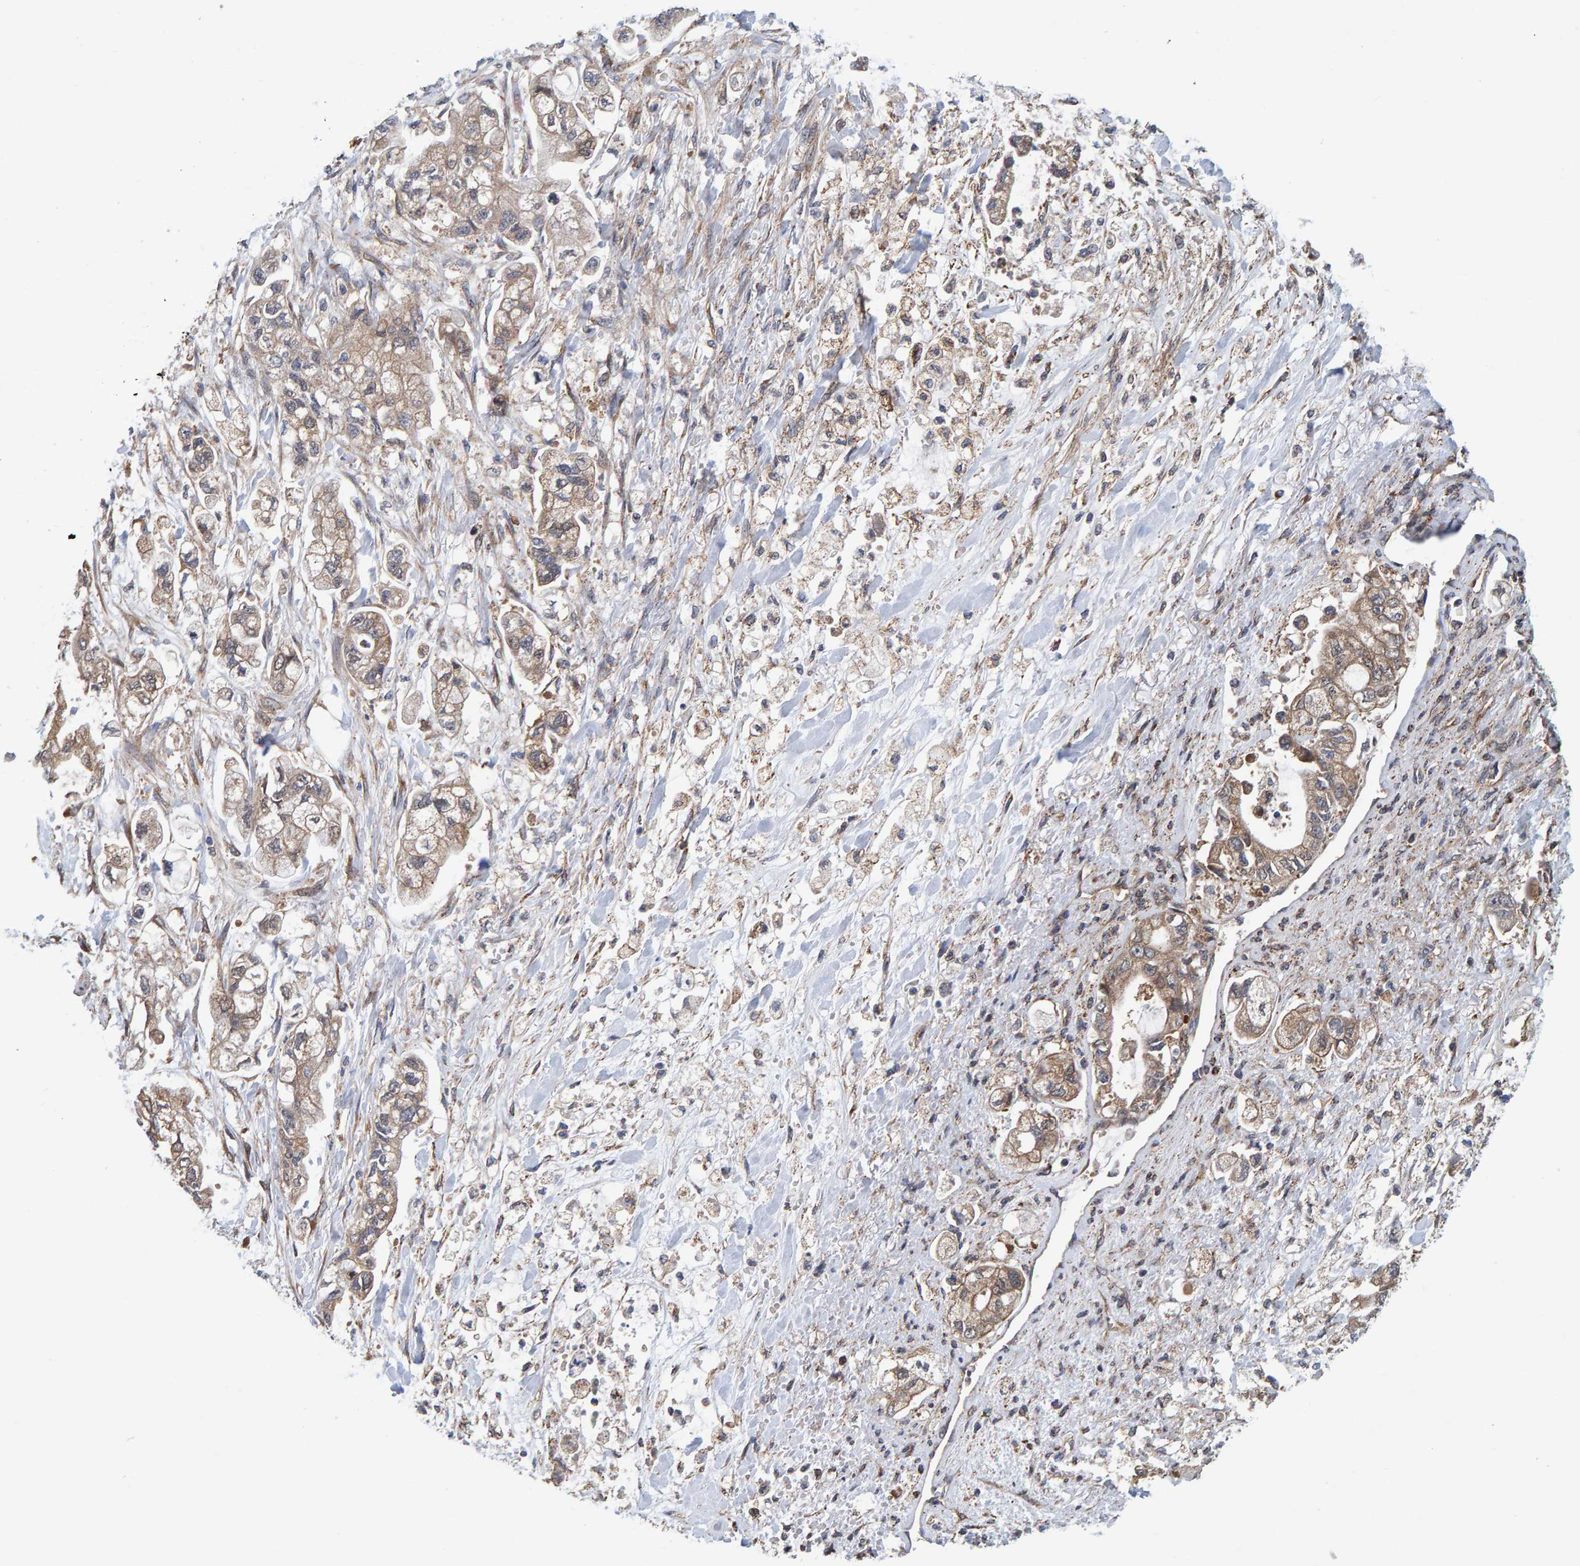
{"staining": {"intensity": "weak", "quantity": ">75%", "location": "cytoplasmic/membranous"}, "tissue": "stomach cancer", "cell_type": "Tumor cells", "image_type": "cancer", "snomed": [{"axis": "morphology", "description": "Normal tissue, NOS"}, {"axis": "morphology", "description": "Adenocarcinoma, NOS"}, {"axis": "topography", "description": "Stomach"}], "caption": "Human stomach cancer stained with a protein marker exhibits weak staining in tumor cells.", "gene": "SCRN2", "patient": {"sex": "male", "age": 62}}